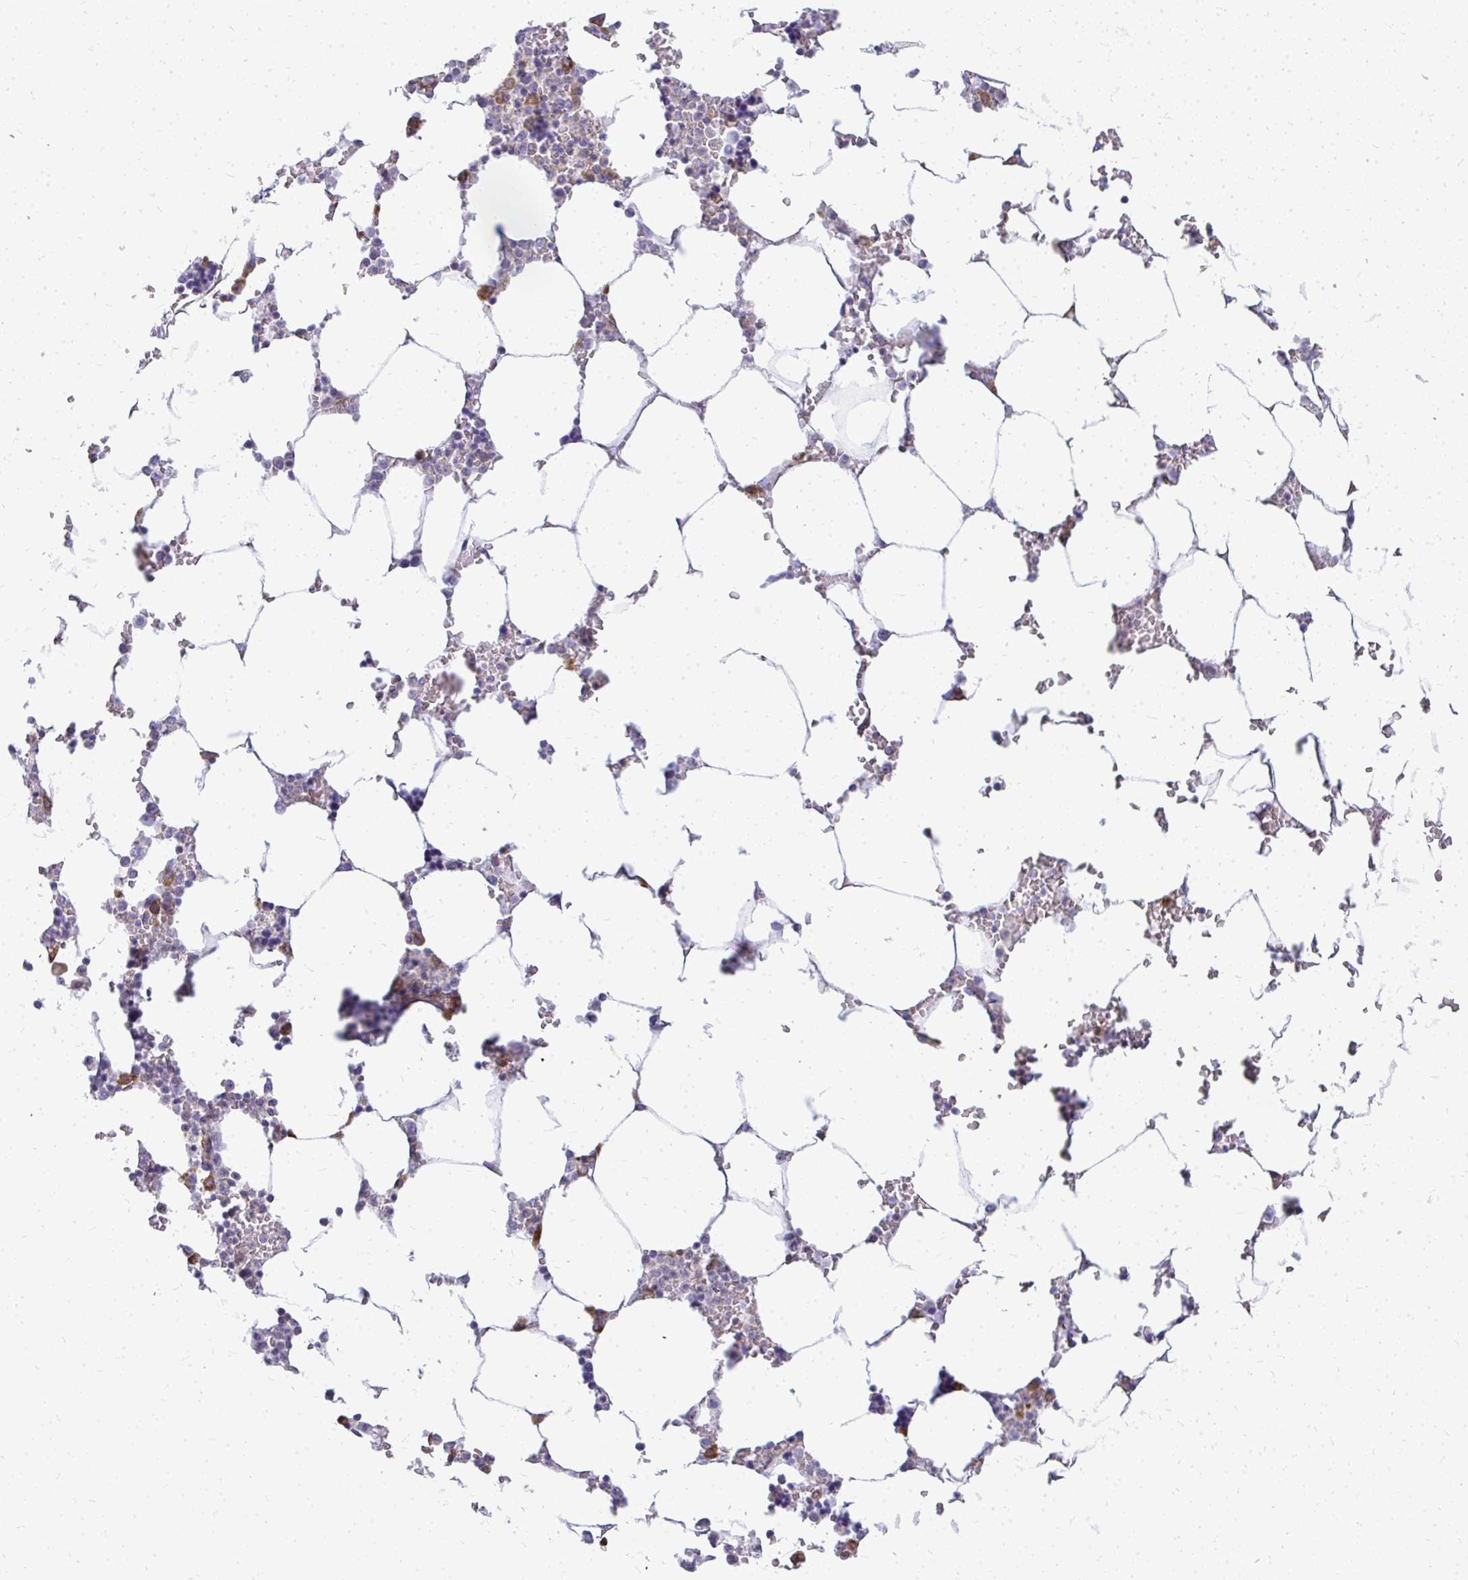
{"staining": {"intensity": "negative", "quantity": "none", "location": "none"}, "tissue": "bone marrow", "cell_type": "Hematopoietic cells", "image_type": "normal", "snomed": [{"axis": "morphology", "description": "Normal tissue, NOS"}, {"axis": "topography", "description": "Bone marrow"}], "caption": "Protein analysis of unremarkable bone marrow displays no significant positivity in hematopoietic cells.", "gene": "FAM9A", "patient": {"sex": "male", "age": 64}}